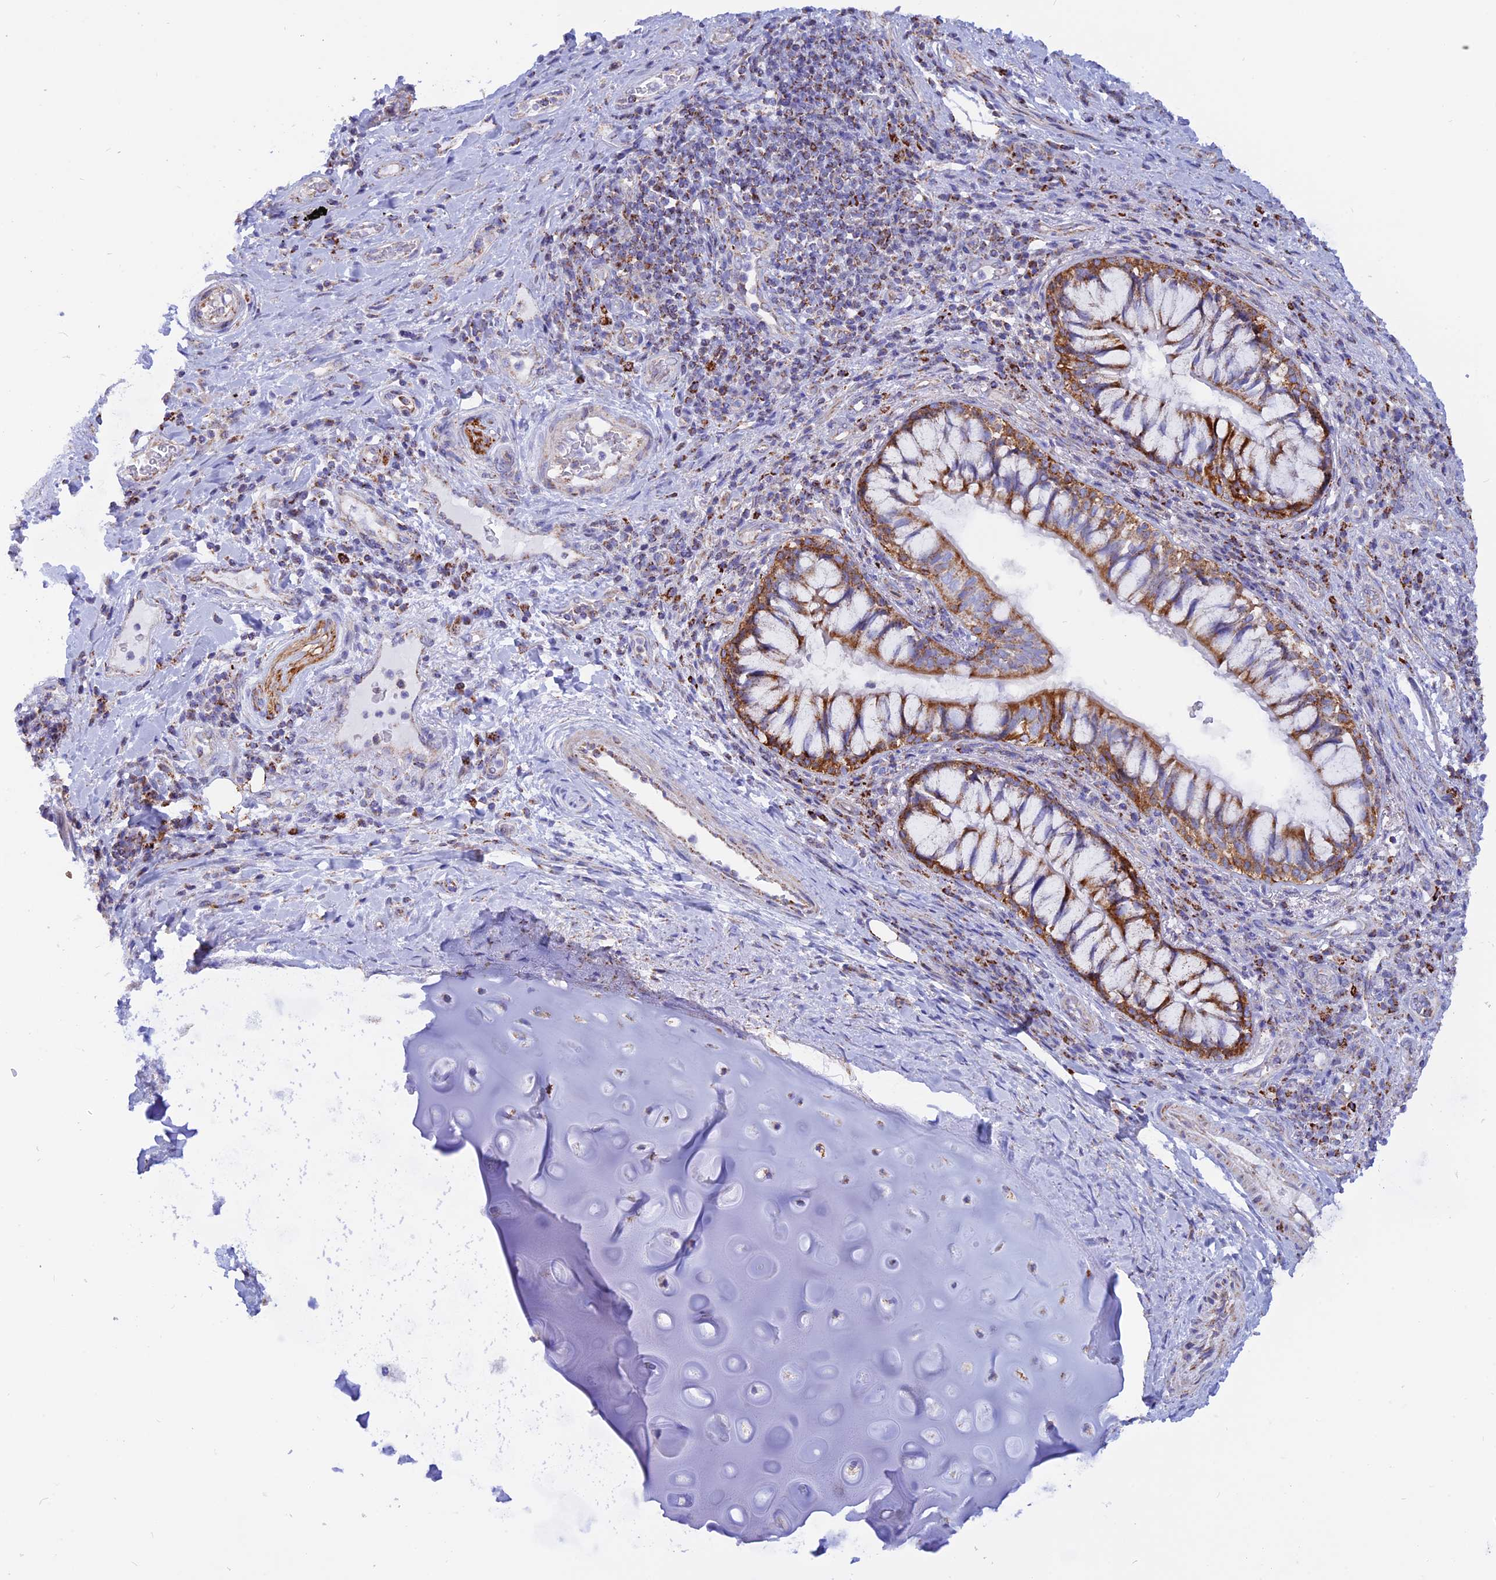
{"staining": {"intensity": "negative", "quantity": "none", "location": "none"}, "tissue": "adipose tissue", "cell_type": "Adipocytes", "image_type": "normal", "snomed": [{"axis": "morphology", "description": "Normal tissue, NOS"}, {"axis": "morphology", "description": "Squamous cell carcinoma, NOS"}, {"axis": "topography", "description": "Bronchus"}, {"axis": "topography", "description": "Lung"}], "caption": "High magnification brightfield microscopy of unremarkable adipose tissue stained with DAB (brown) and counterstained with hematoxylin (blue): adipocytes show no significant expression.", "gene": "GCDH", "patient": {"sex": "male", "age": 64}}